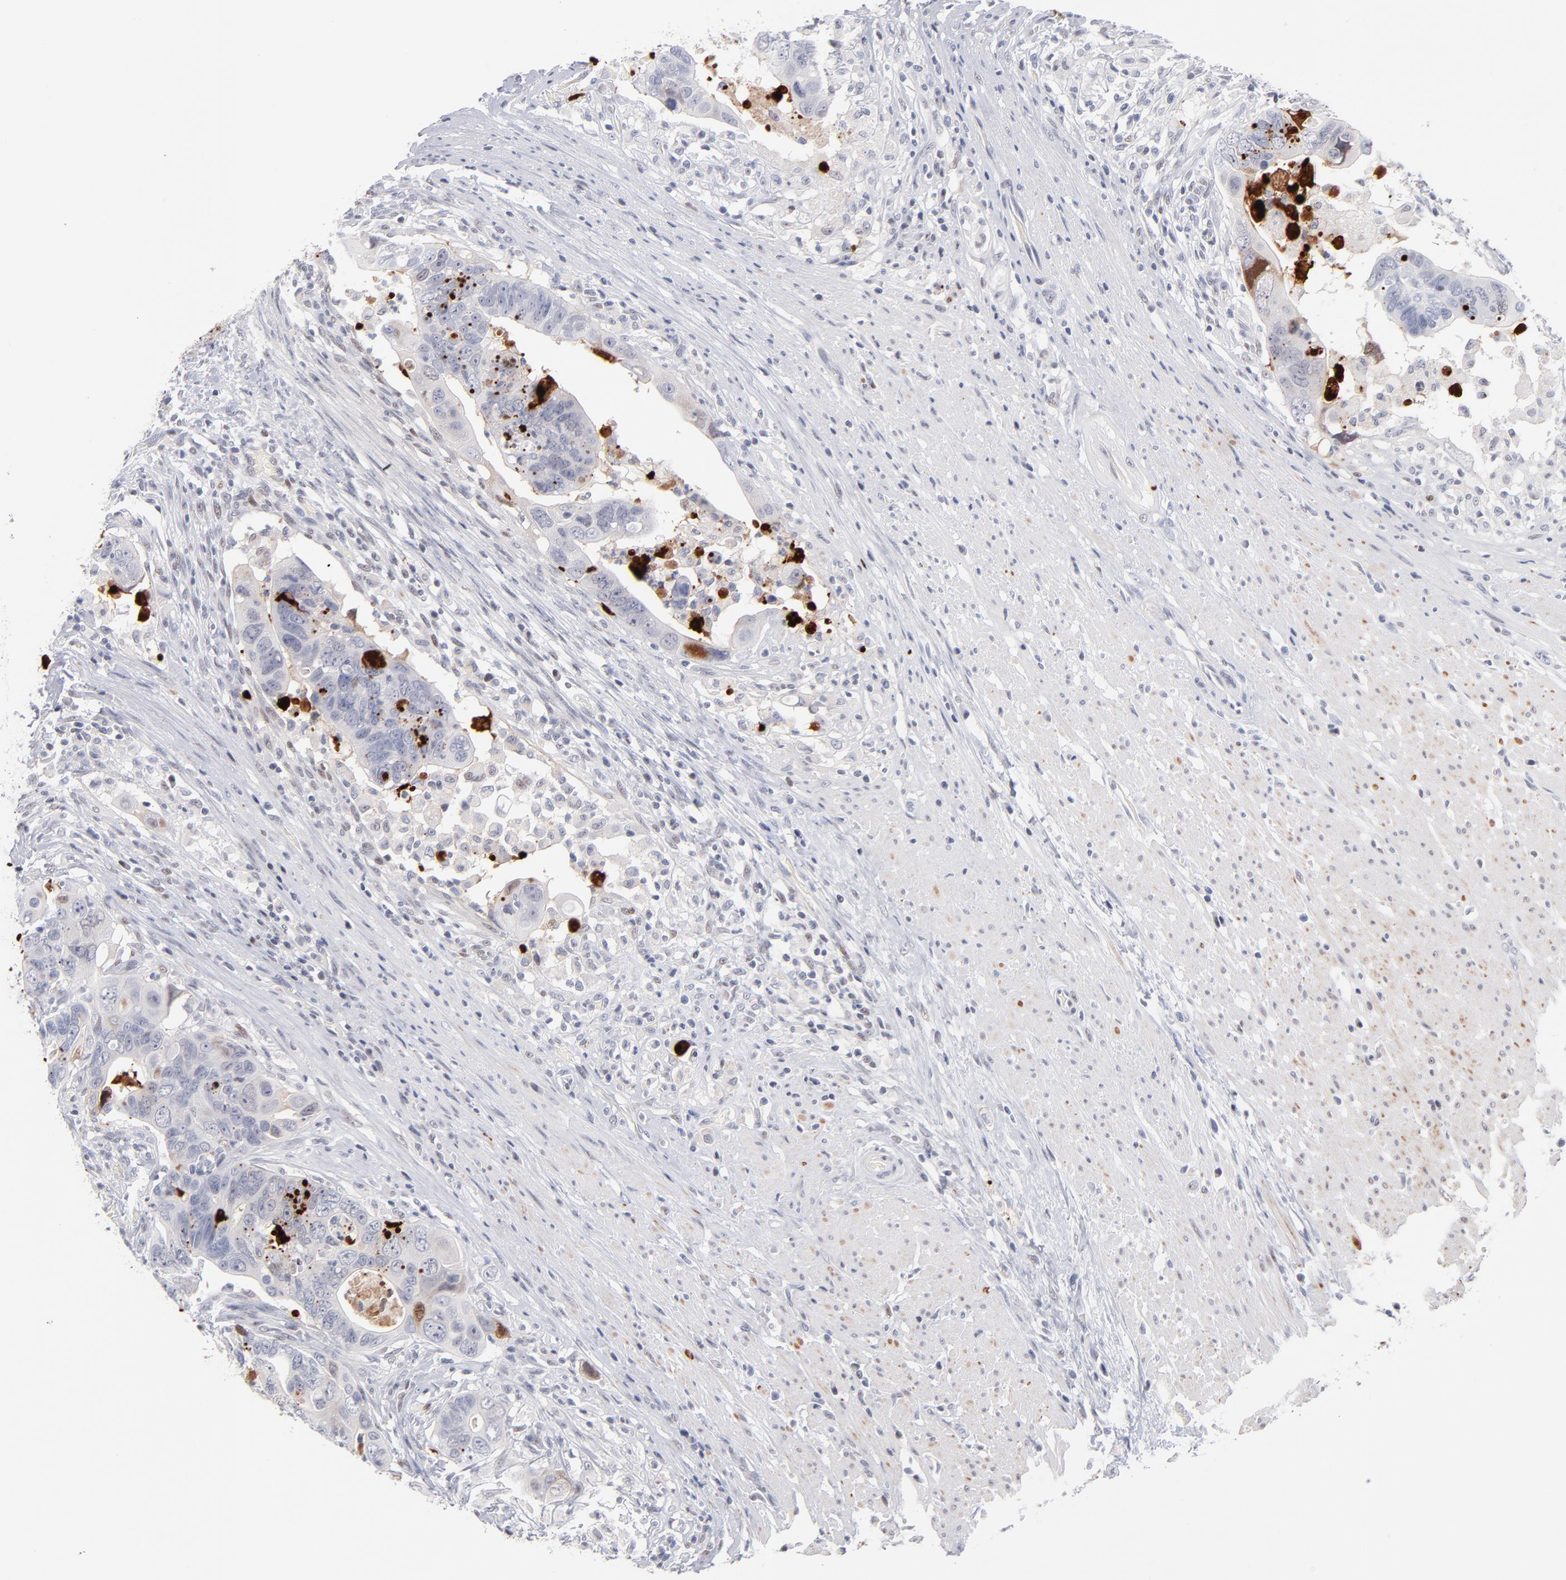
{"staining": {"intensity": "moderate", "quantity": "<25%", "location": "nuclear"}, "tissue": "colorectal cancer", "cell_type": "Tumor cells", "image_type": "cancer", "snomed": [{"axis": "morphology", "description": "Adenocarcinoma, NOS"}, {"axis": "topography", "description": "Rectum"}], "caption": "High-magnification brightfield microscopy of adenocarcinoma (colorectal) stained with DAB (brown) and counterstained with hematoxylin (blue). tumor cells exhibit moderate nuclear positivity is seen in approximately<25% of cells.", "gene": "PARP1", "patient": {"sex": "male", "age": 53}}